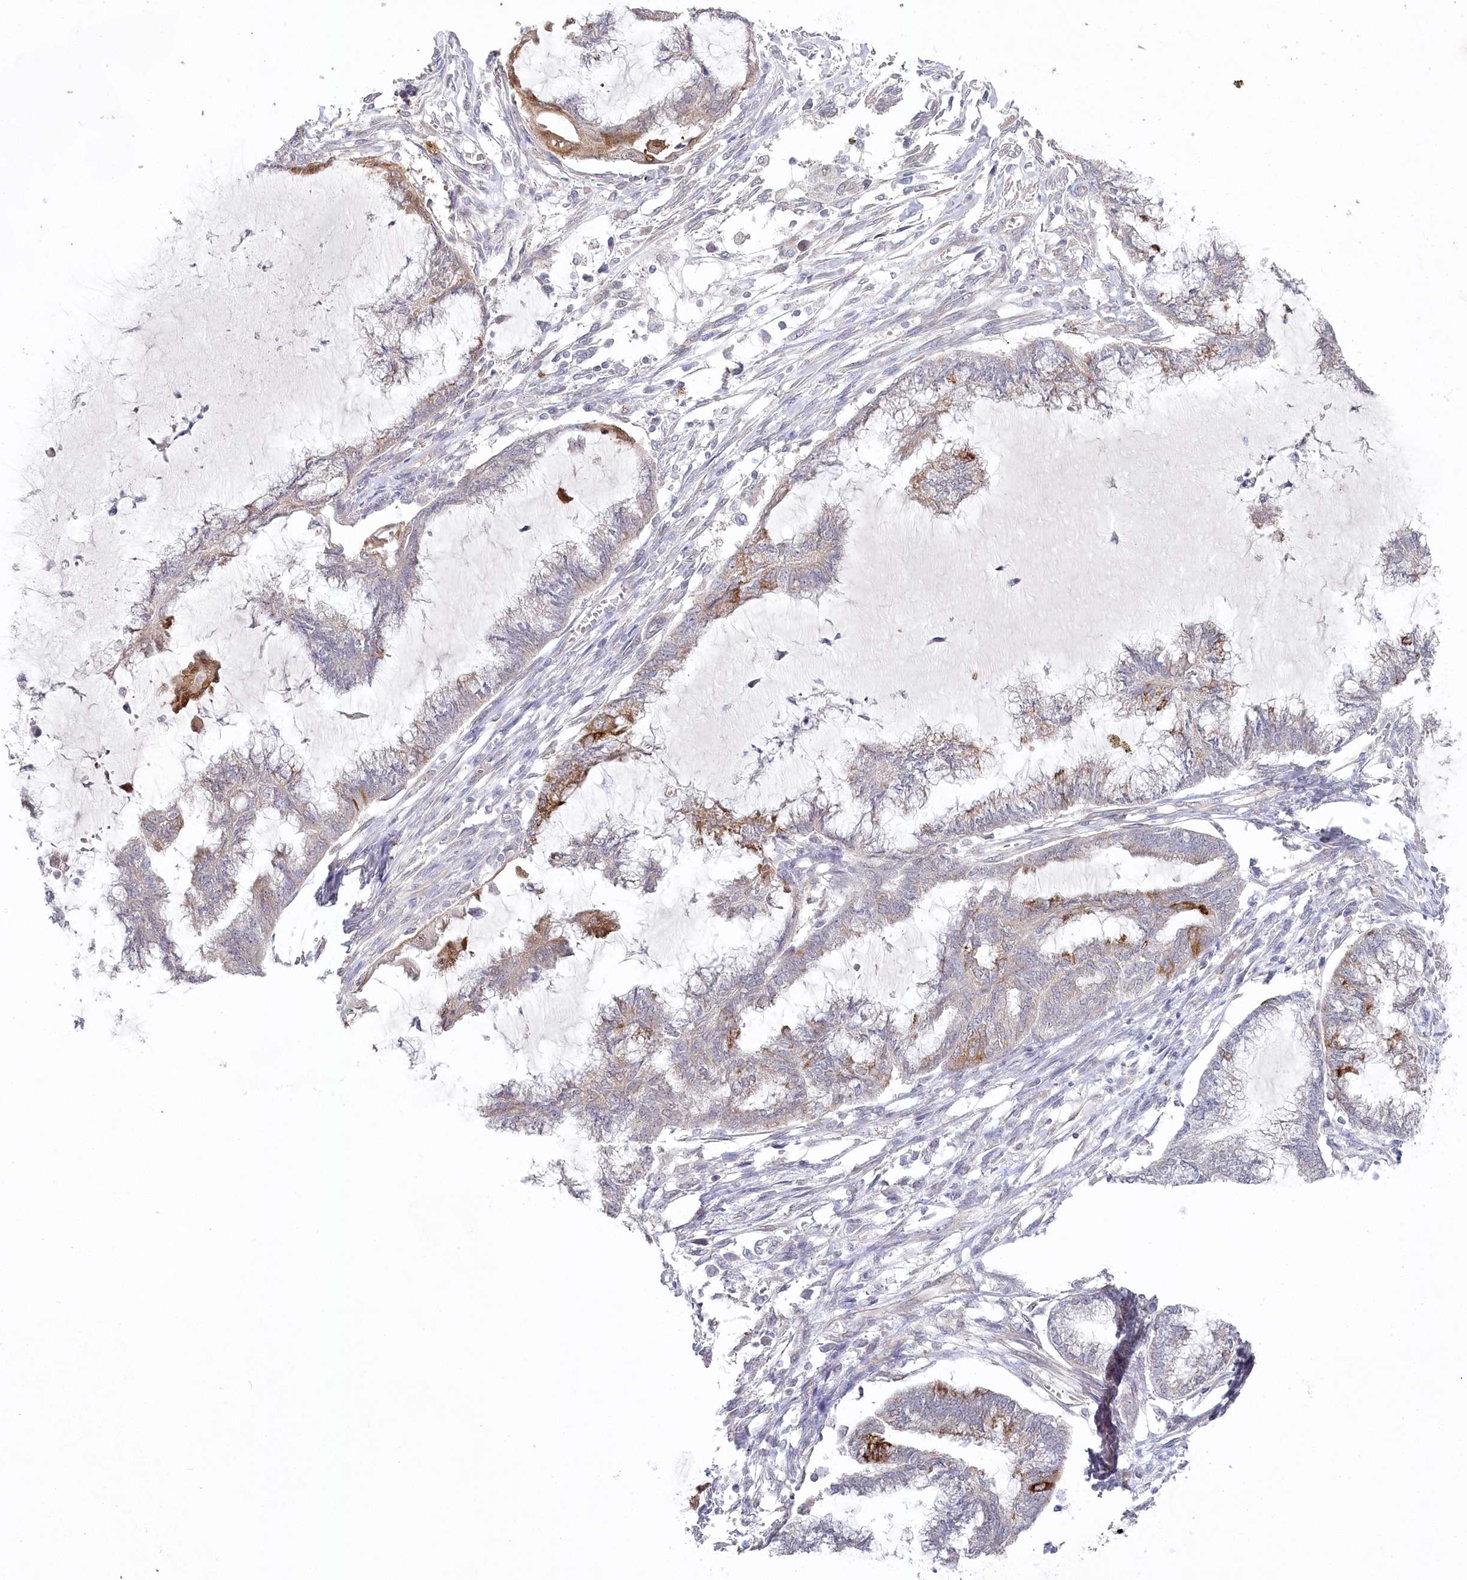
{"staining": {"intensity": "moderate", "quantity": "<25%", "location": "cytoplasmic/membranous"}, "tissue": "endometrial cancer", "cell_type": "Tumor cells", "image_type": "cancer", "snomed": [{"axis": "morphology", "description": "Adenocarcinoma, NOS"}, {"axis": "topography", "description": "Endometrium"}], "caption": "Immunohistochemical staining of adenocarcinoma (endometrial) reveals low levels of moderate cytoplasmic/membranous protein positivity in about <25% of tumor cells.", "gene": "AAMDC", "patient": {"sex": "female", "age": 86}}